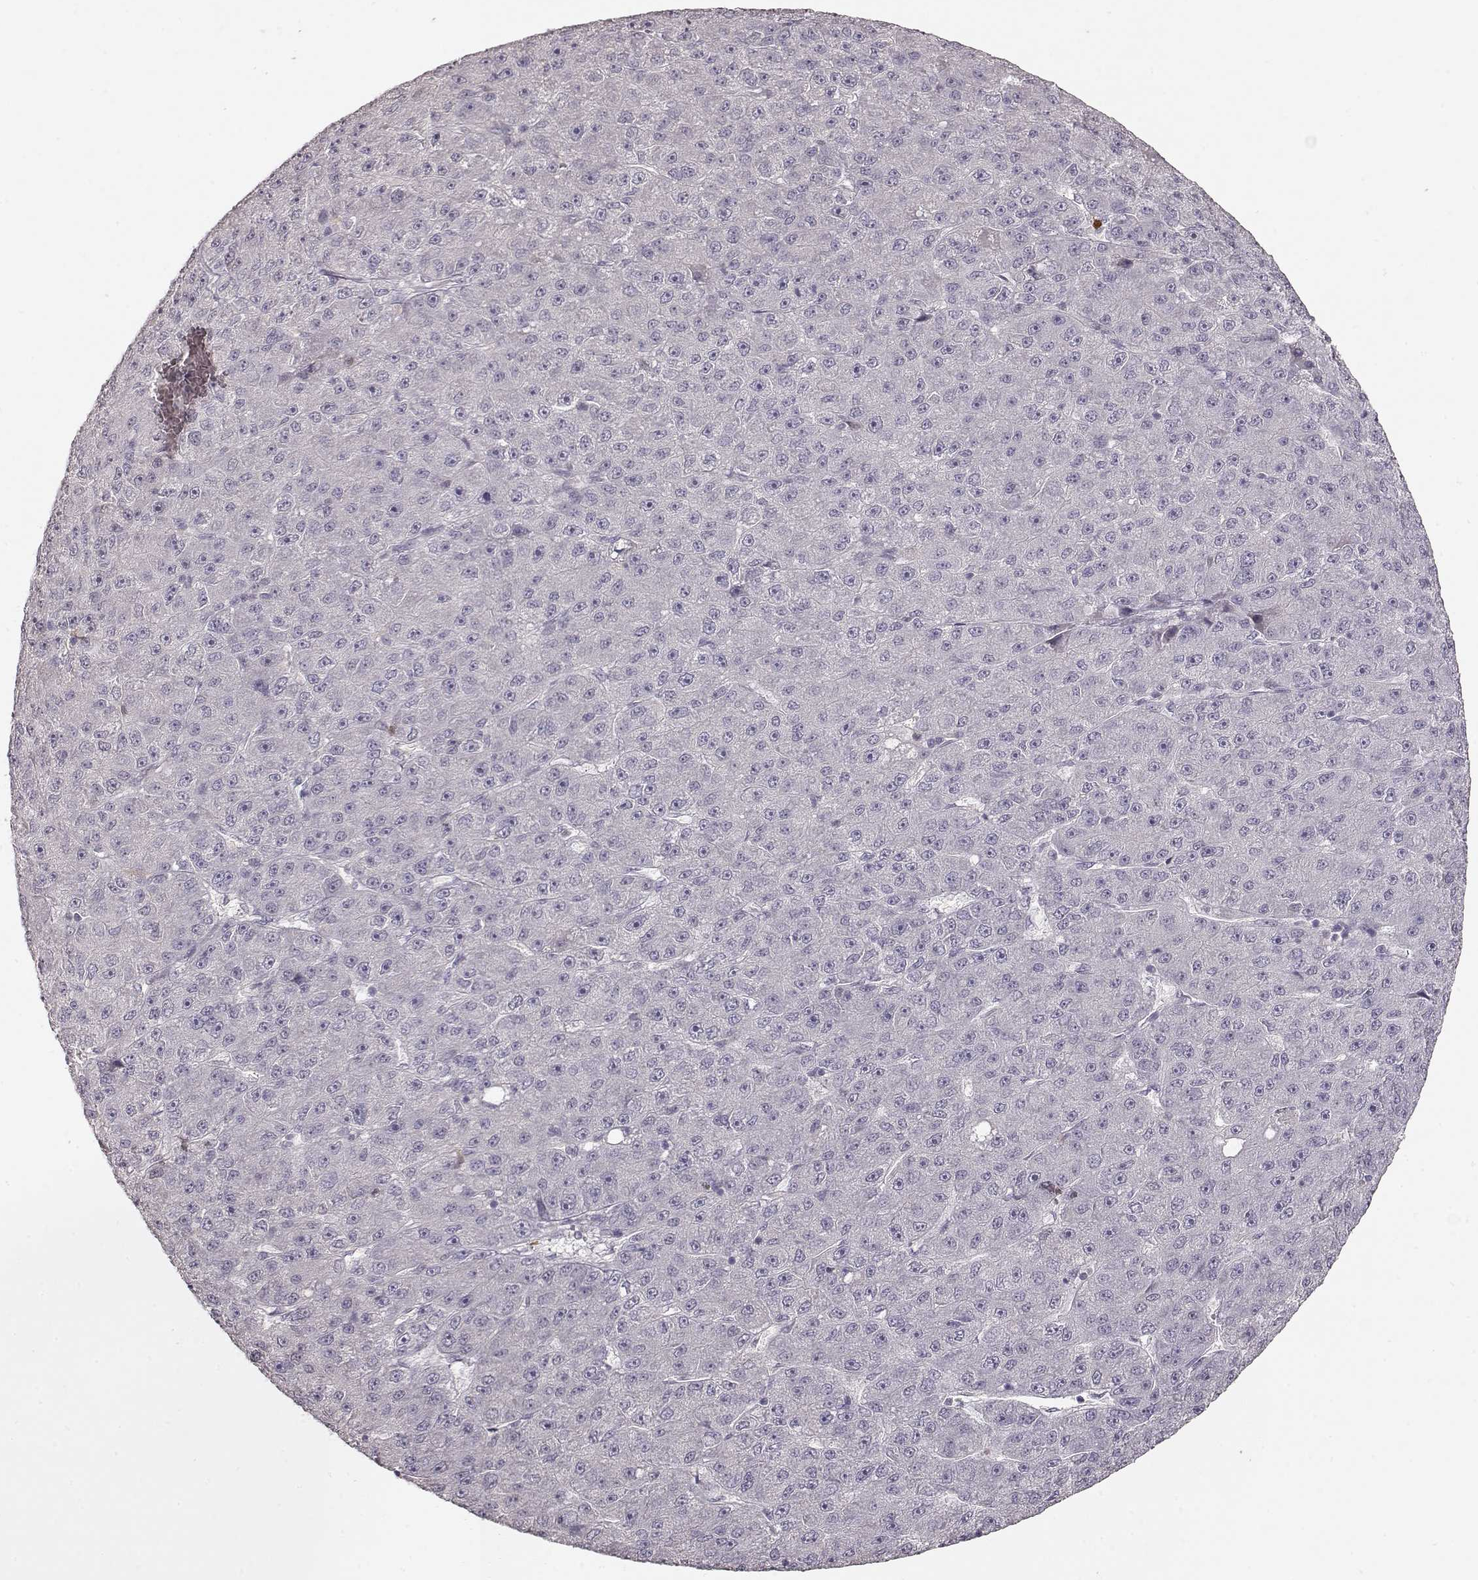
{"staining": {"intensity": "negative", "quantity": "none", "location": "none"}, "tissue": "liver cancer", "cell_type": "Tumor cells", "image_type": "cancer", "snomed": [{"axis": "morphology", "description": "Carcinoma, Hepatocellular, NOS"}, {"axis": "topography", "description": "Liver"}], "caption": "A micrograph of human hepatocellular carcinoma (liver) is negative for staining in tumor cells.", "gene": "S100B", "patient": {"sex": "male", "age": 67}}